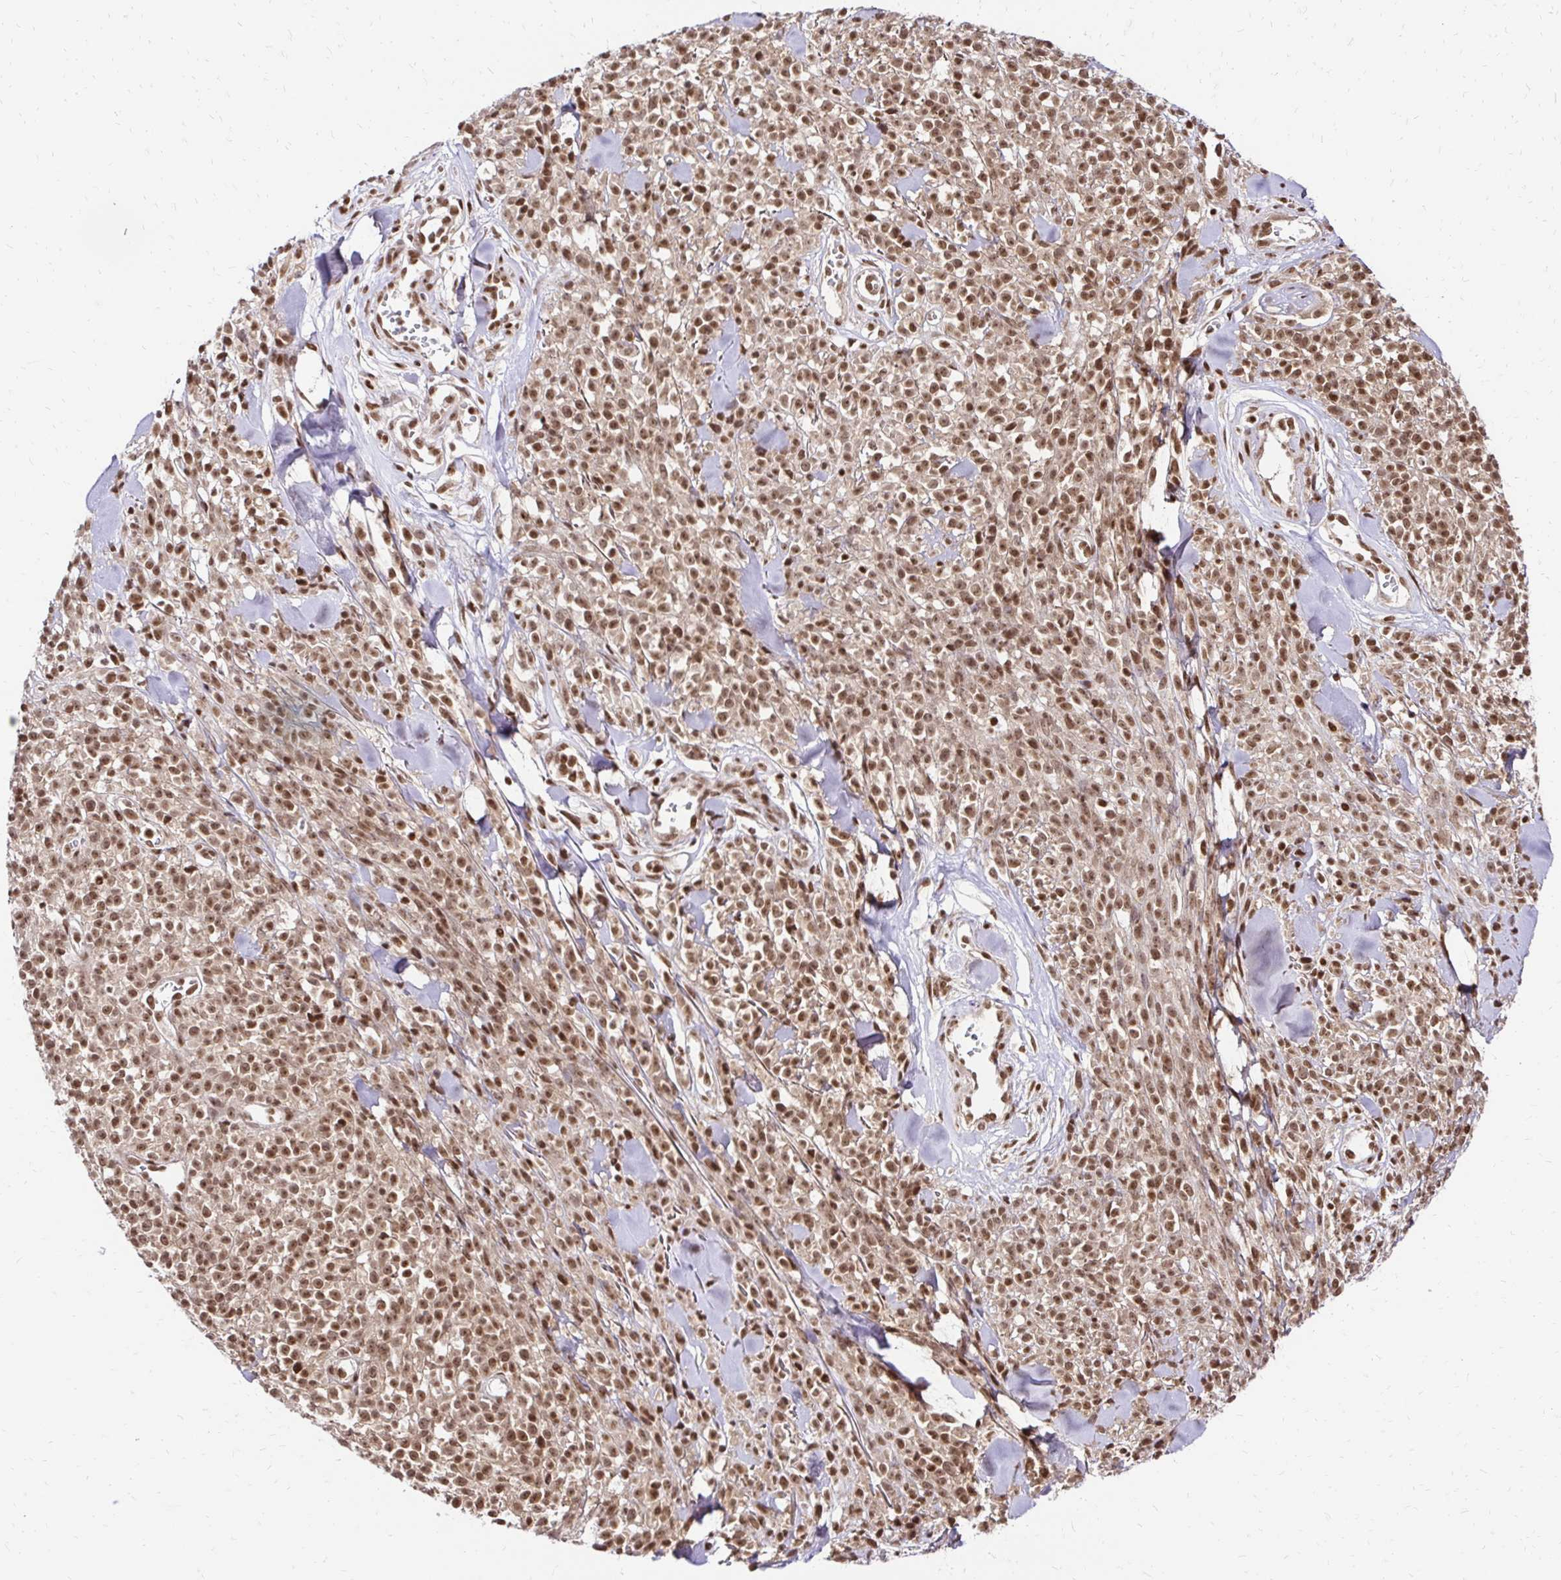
{"staining": {"intensity": "moderate", "quantity": ">75%", "location": "nuclear"}, "tissue": "melanoma", "cell_type": "Tumor cells", "image_type": "cancer", "snomed": [{"axis": "morphology", "description": "Malignant melanoma, NOS"}, {"axis": "topography", "description": "Skin"}, {"axis": "topography", "description": "Skin of trunk"}], "caption": "A medium amount of moderate nuclear staining is present in approximately >75% of tumor cells in melanoma tissue.", "gene": "GLYR1", "patient": {"sex": "male", "age": 74}}